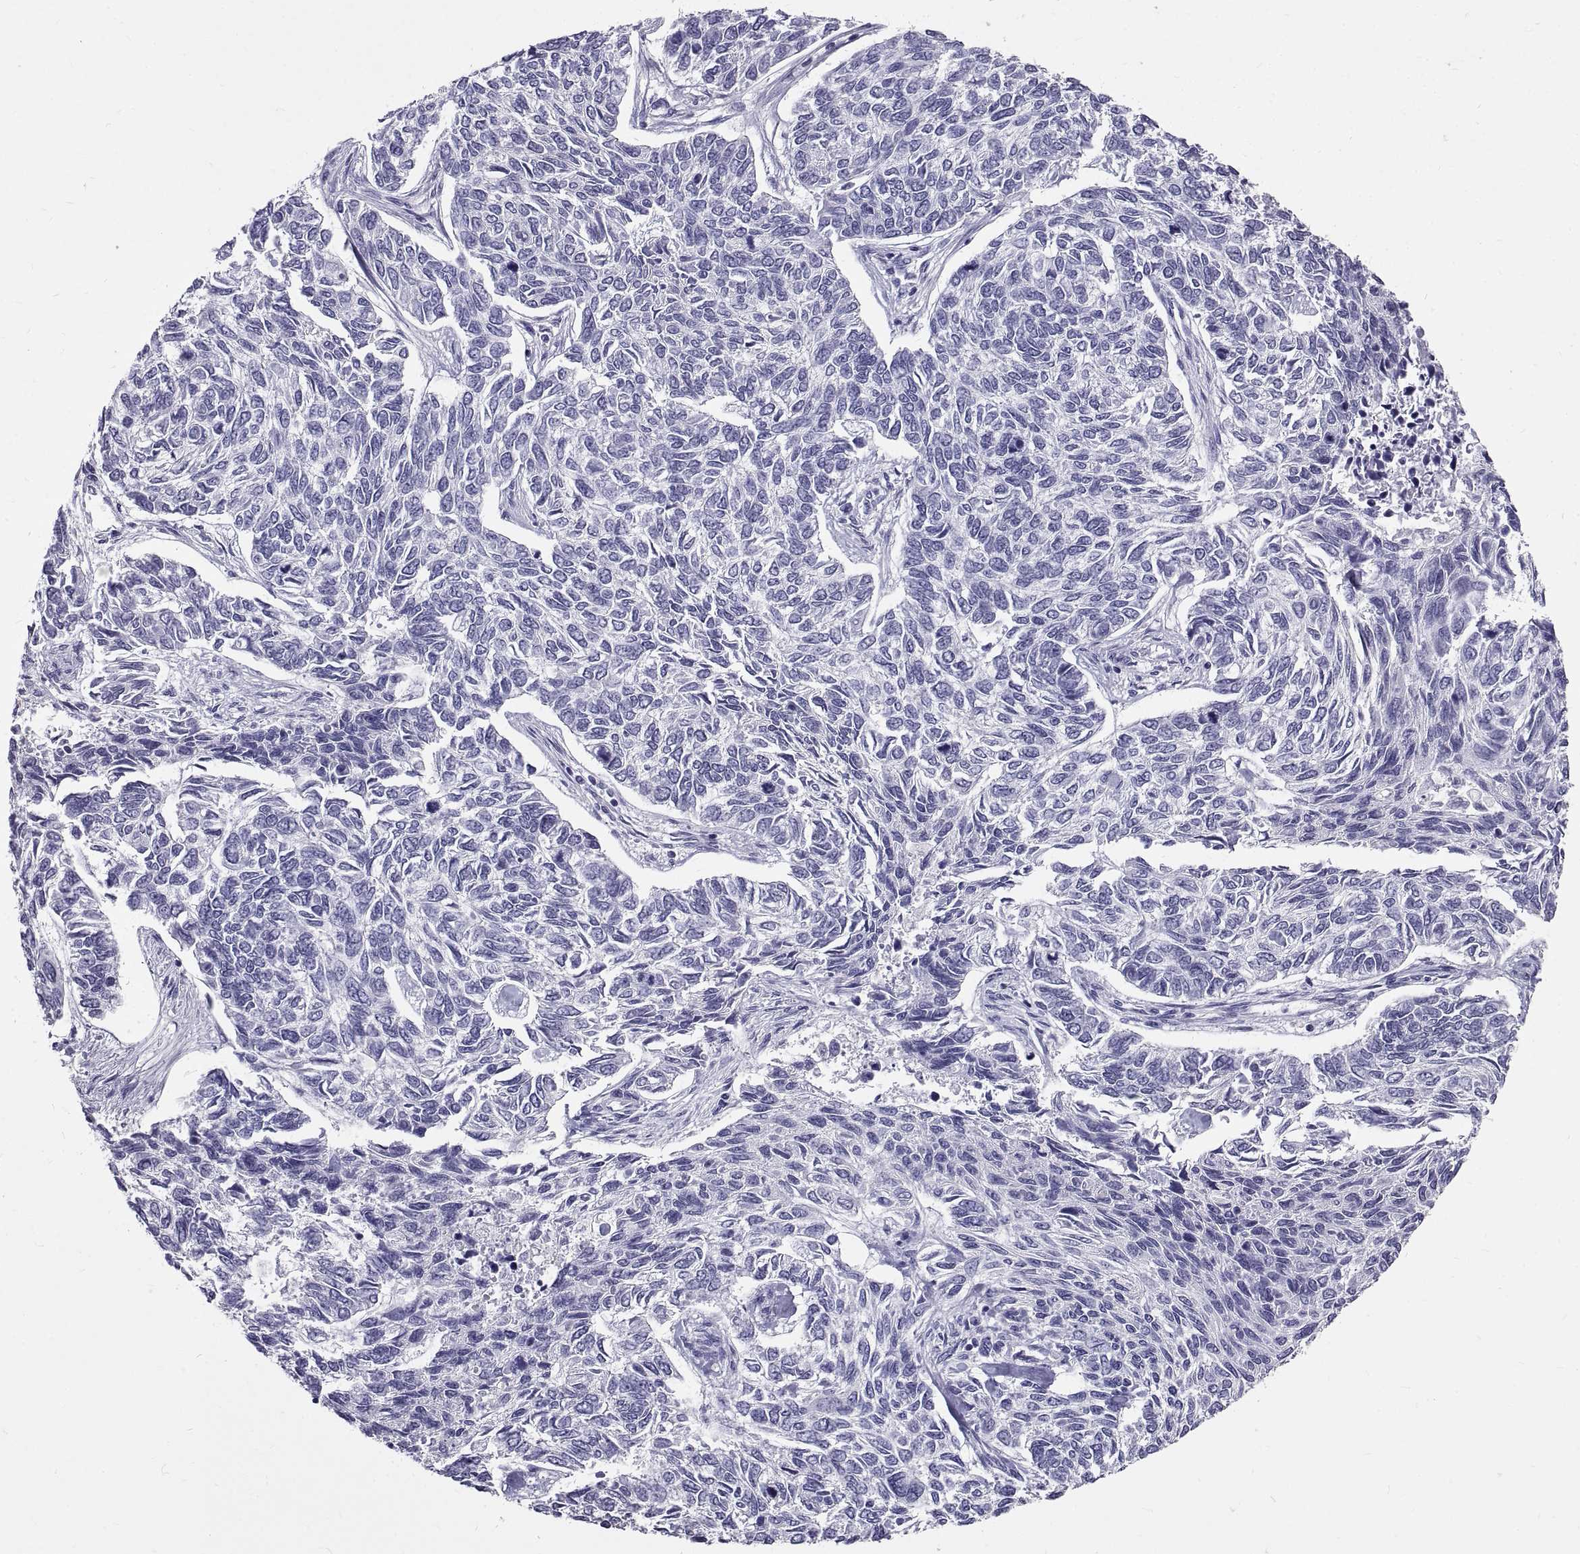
{"staining": {"intensity": "negative", "quantity": "none", "location": "none"}, "tissue": "skin cancer", "cell_type": "Tumor cells", "image_type": "cancer", "snomed": [{"axis": "morphology", "description": "Basal cell carcinoma"}, {"axis": "topography", "description": "Skin"}], "caption": "Immunohistochemistry (IHC) micrograph of neoplastic tissue: human skin cancer (basal cell carcinoma) stained with DAB (3,3'-diaminobenzidine) demonstrates no significant protein staining in tumor cells.", "gene": "GNG12", "patient": {"sex": "female", "age": 65}}